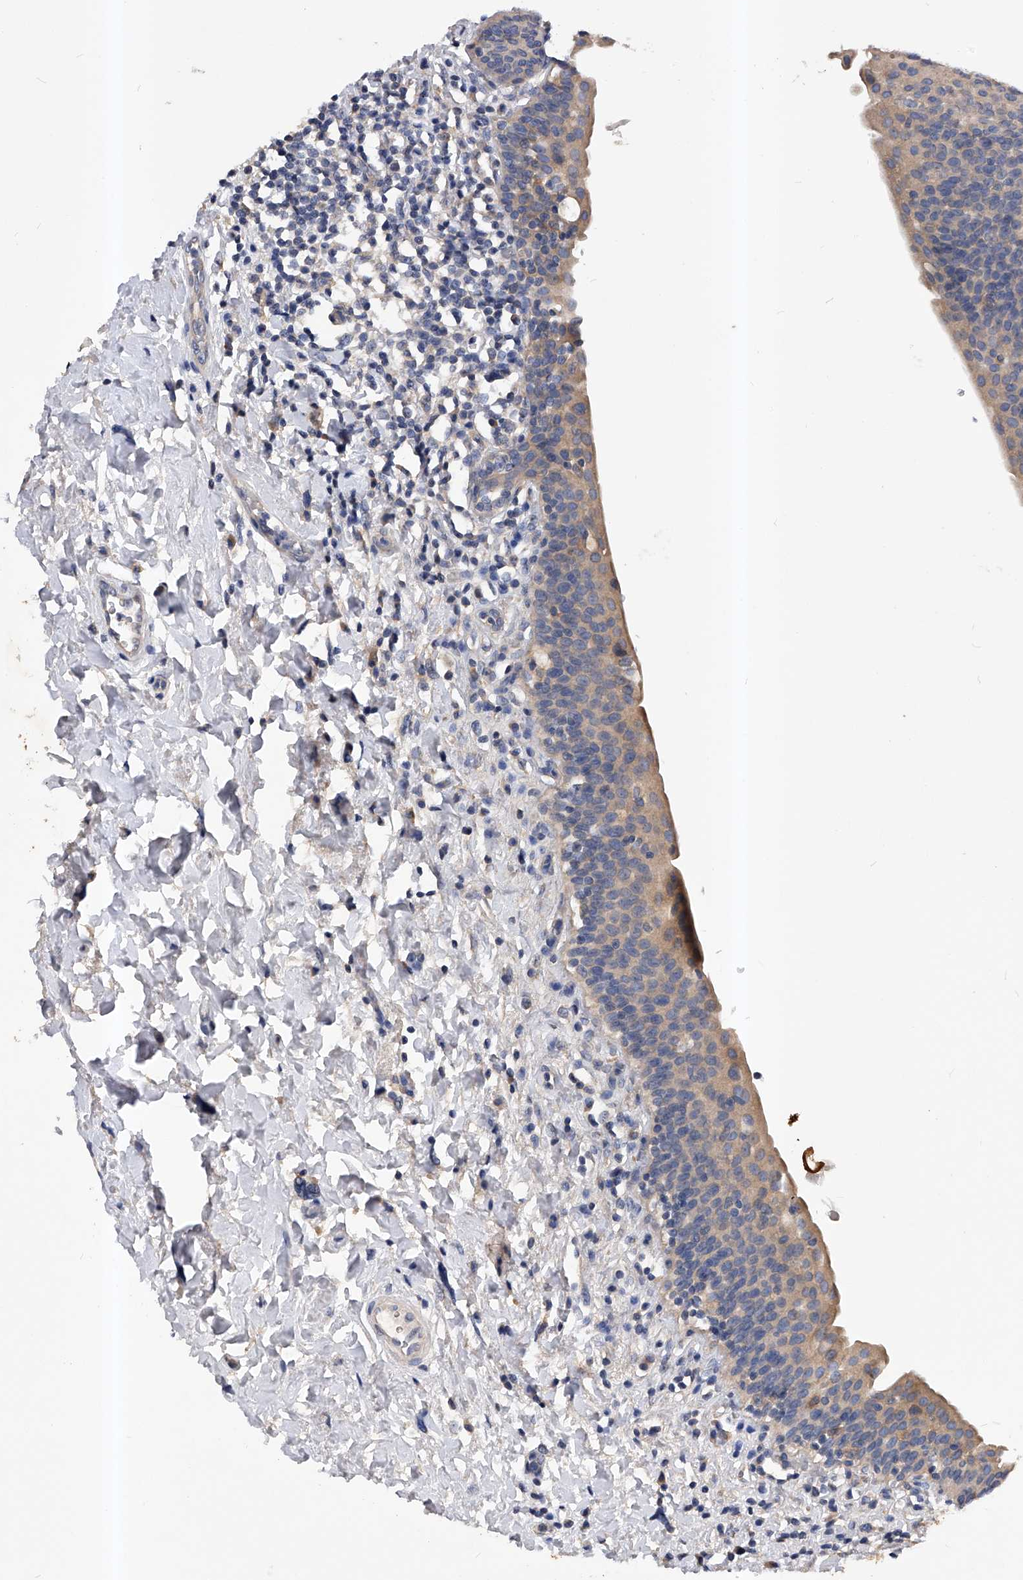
{"staining": {"intensity": "weak", "quantity": "25%-75%", "location": "cytoplasmic/membranous"}, "tissue": "urinary bladder", "cell_type": "Urothelial cells", "image_type": "normal", "snomed": [{"axis": "morphology", "description": "Normal tissue, NOS"}, {"axis": "topography", "description": "Urinary bladder"}], "caption": "Urothelial cells exhibit low levels of weak cytoplasmic/membranous staining in about 25%-75% of cells in unremarkable human urinary bladder.", "gene": "ARL4C", "patient": {"sex": "male", "age": 83}}